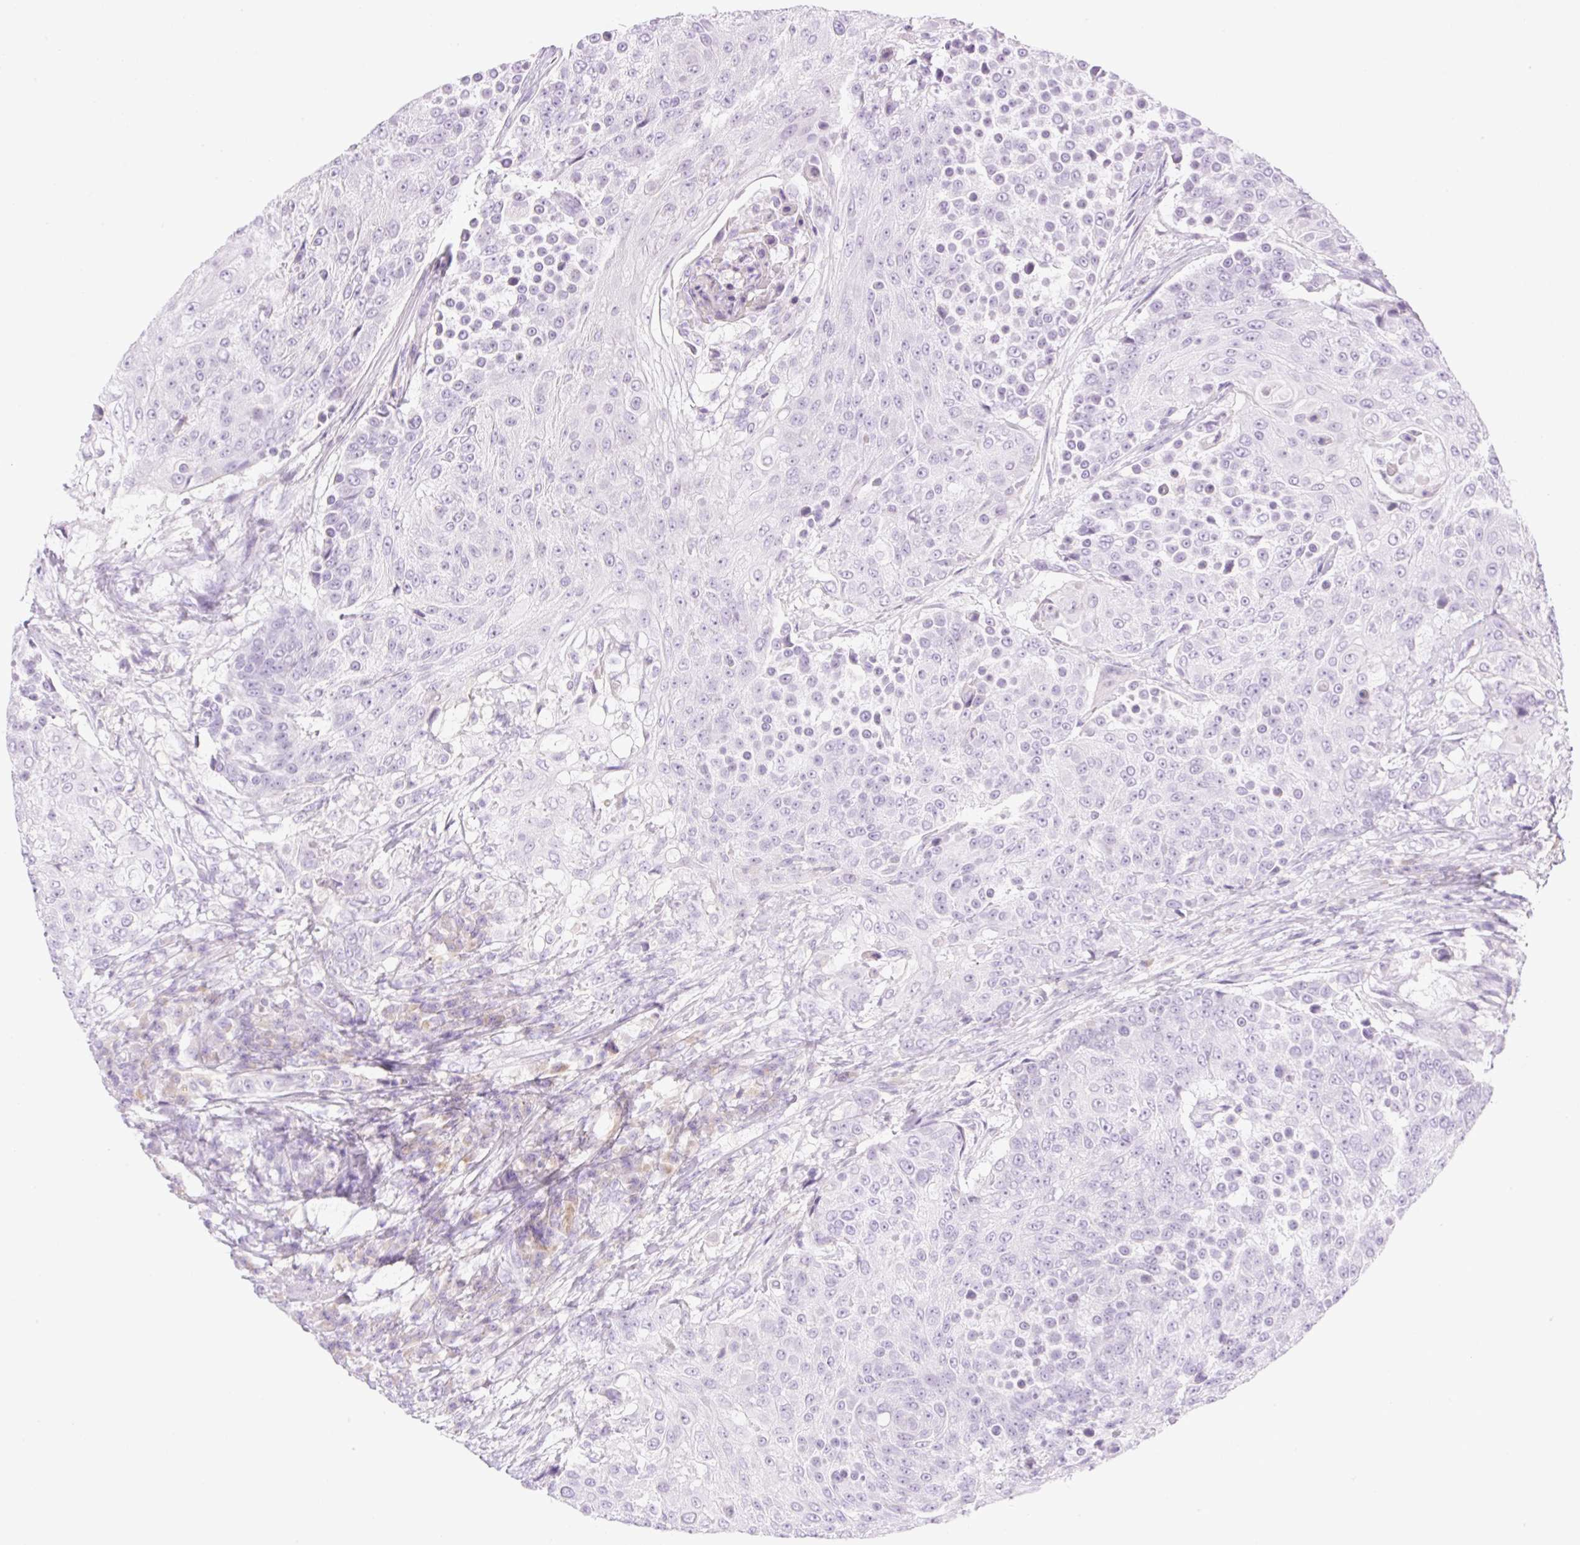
{"staining": {"intensity": "negative", "quantity": "none", "location": "none"}, "tissue": "urothelial cancer", "cell_type": "Tumor cells", "image_type": "cancer", "snomed": [{"axis": "morphology", "description": "Urothelial carcinoma, High grade"}, {"axis": "topography", "description": "Urinary bladder"}], "caption": "Immunohistochemistry photomicrograph of human high-grade urothelial carcinoma stained for a protein (brown), which displays no expression in tumor cells.", "gene": "PALM3", "patient": {"sex": "female", "age": 63}}